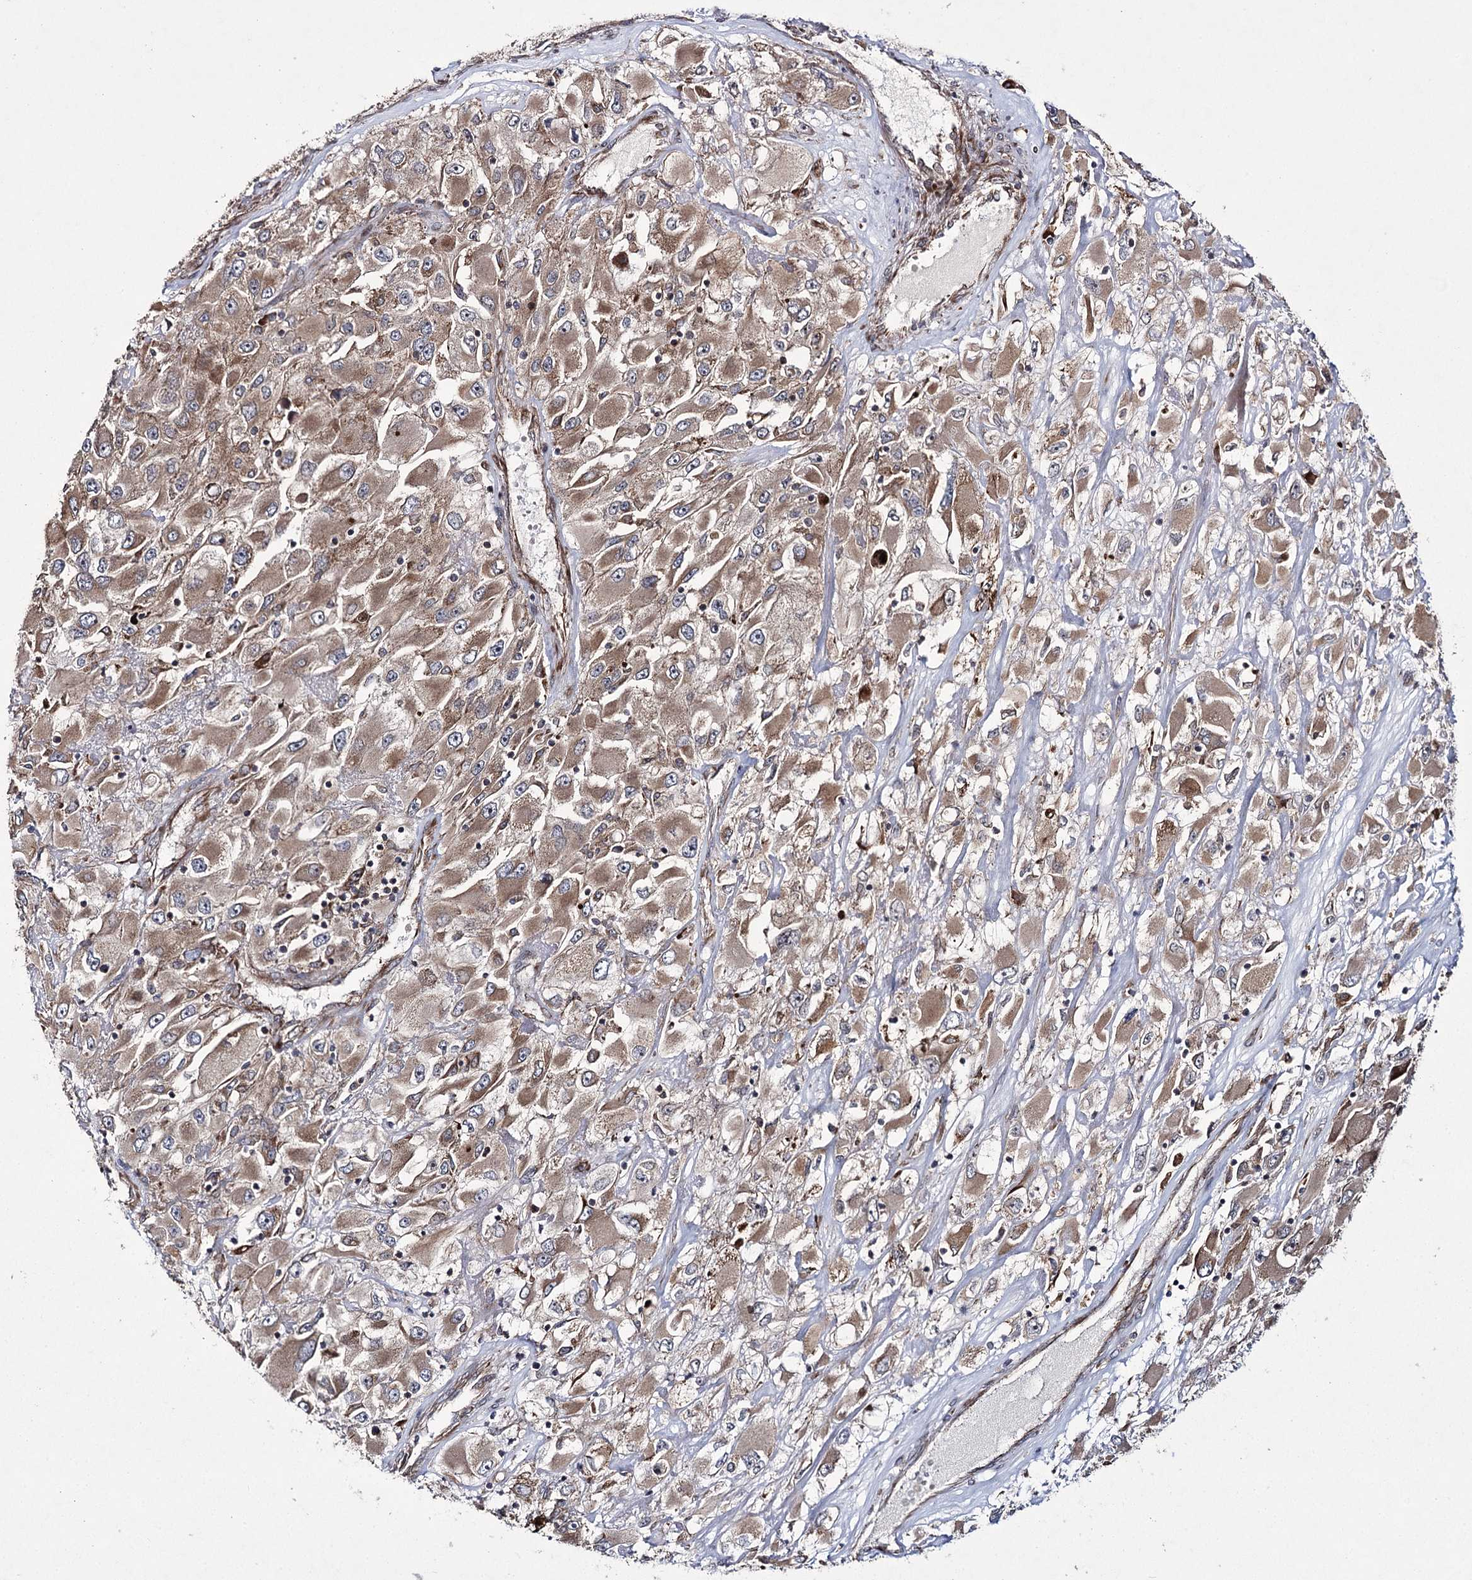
{"staining": {"intensity": "moderate", "quantity": ">75%", "location": "cytoplasmic/membranous"}, "tissue": "renal cancer", "cell_type": "Tumor cells", "image_type": "cancer", "snomed": [{"axis": "morphology", "description": "Adenocarcinoma, NOS"}, {"axis": "topography", "description": "Kidney"}], "caption": "Protein staining demonstrates moderate cytoplasmic/membranous positivity in approximately >75% of tumor cells in renal cancer.", "gene": "HECTD2", "patient": {"sex": "female", "age": 52}}